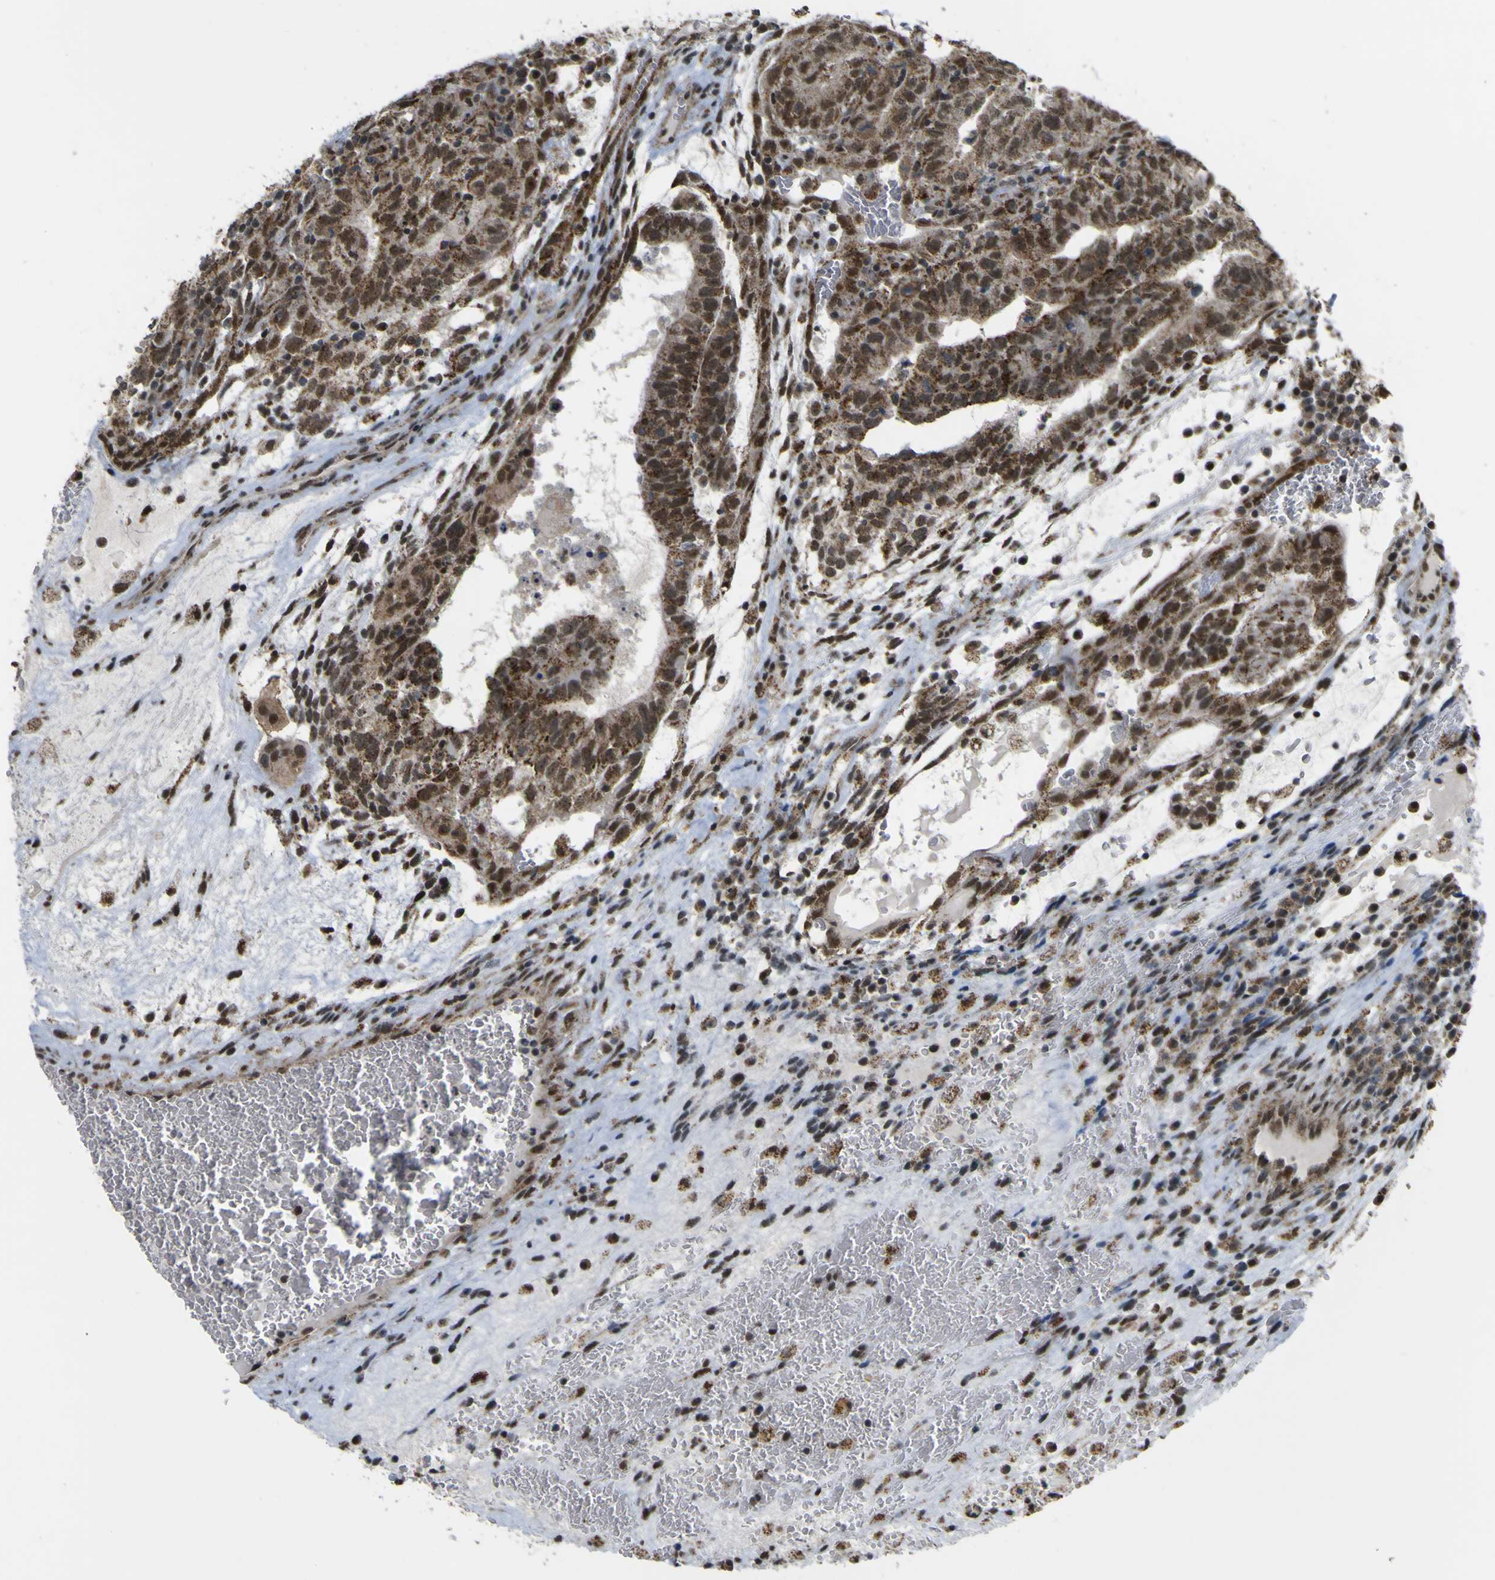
{"staining": {"intensity": "strong", "quantity": ">75%", "location": "cytoplasmic/membranous,nuclear"}, "tissue": "testis cancer", "cell_type": "Tumor cells", "image_type": "cancer", "snomed": [{"axis": "morphology", "description": "Seminoma, NOS"}, {"axis": "morphology", "description": "Carcinoma, Embryonal, NOS"}, {"axis": "topography", "description": "Testis"}], "caption": "The immunohistochemical stain shows strong cytoplasmic/membranous and nuclear positivity in tumor cells of testis cancer tissue. The protein of interest is shown in brown color, while the nuclei are stained blue.", "gene": "ACBD5", "patient": {"sex": "male", "age": 52}}